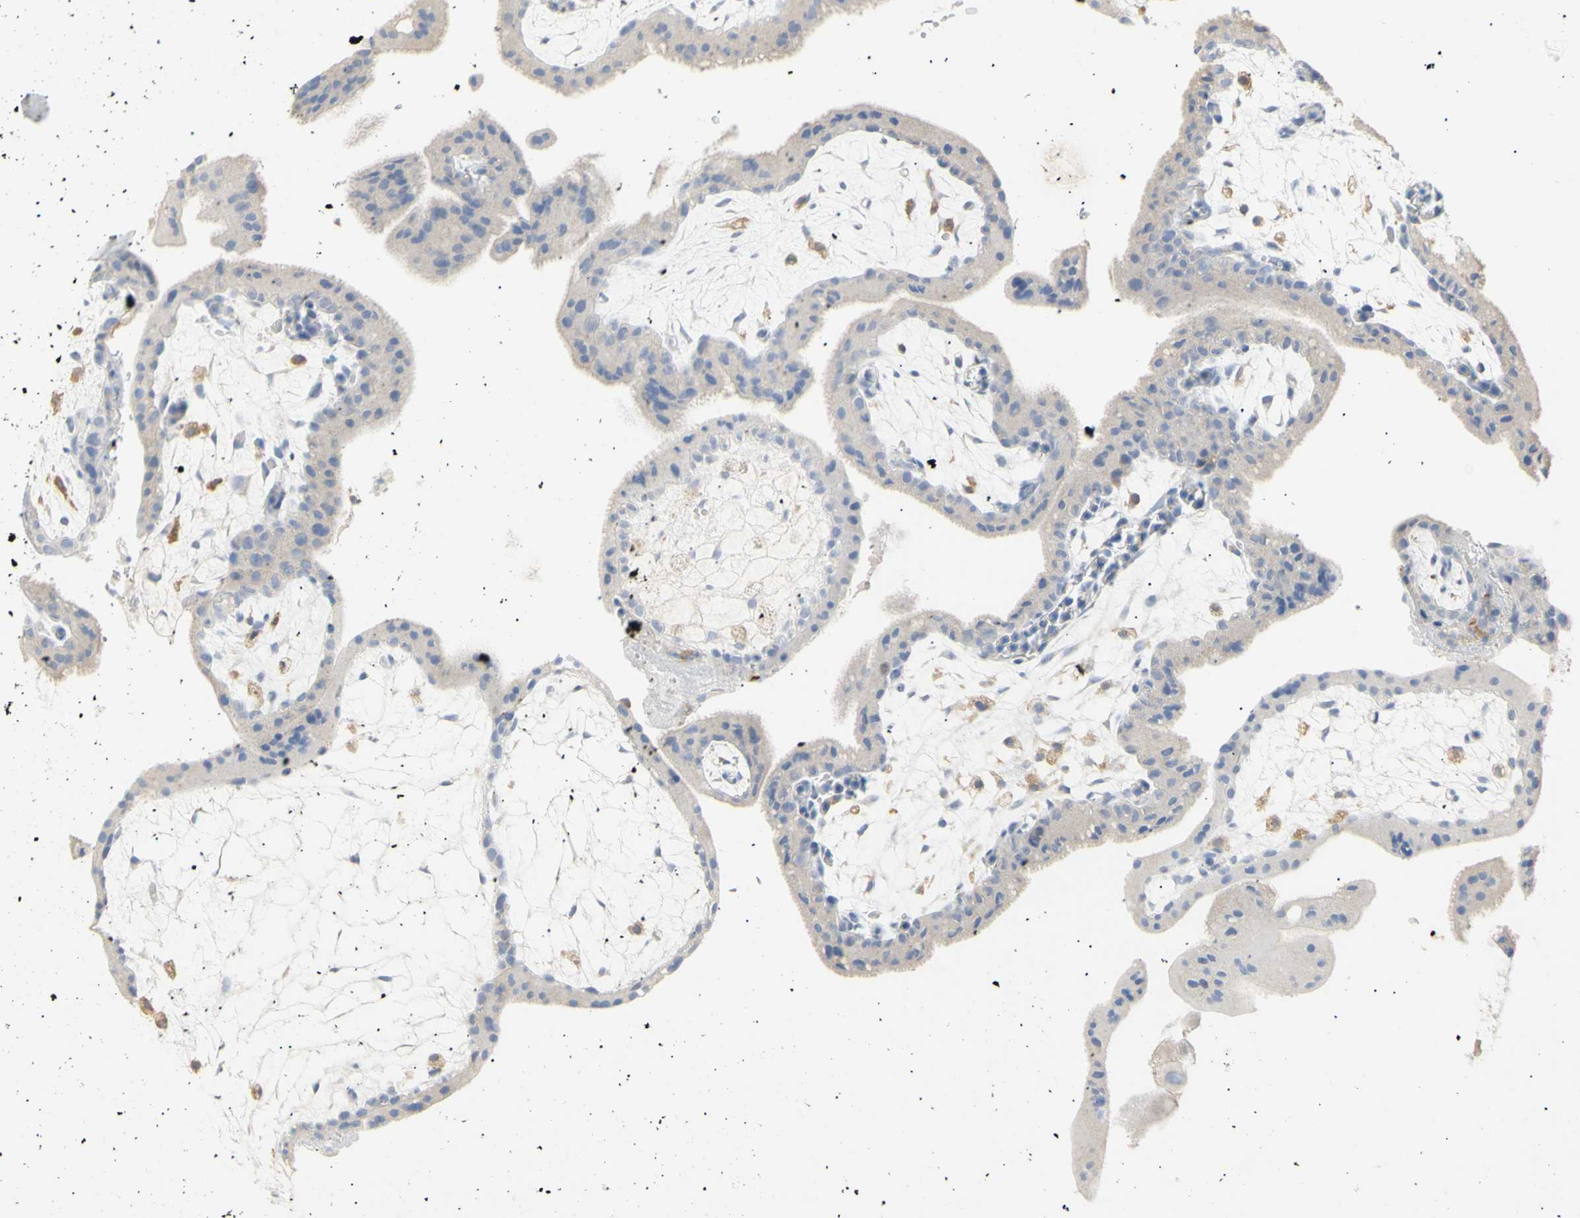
{"staining": {"intensity": "weak", "quantity": "<25%", "location": "cytoplasmic/membranous"}, "tissue": "placenta", "cell_type": "Trophoblastic cells", "image_type": "normal", "snomed": [{"axis": "morphology", "description": "Normal tissue, NOS"}, {"axis": "topography", "description": "Placenta"}], "caption": "The micrograph displays no significant positivity in trophoblastic cells of placenta. (DAB IHC with hematoxylin counter stain).", "gene": "B4GALNT3", "patient": {"sex": "female", "age": 35}}